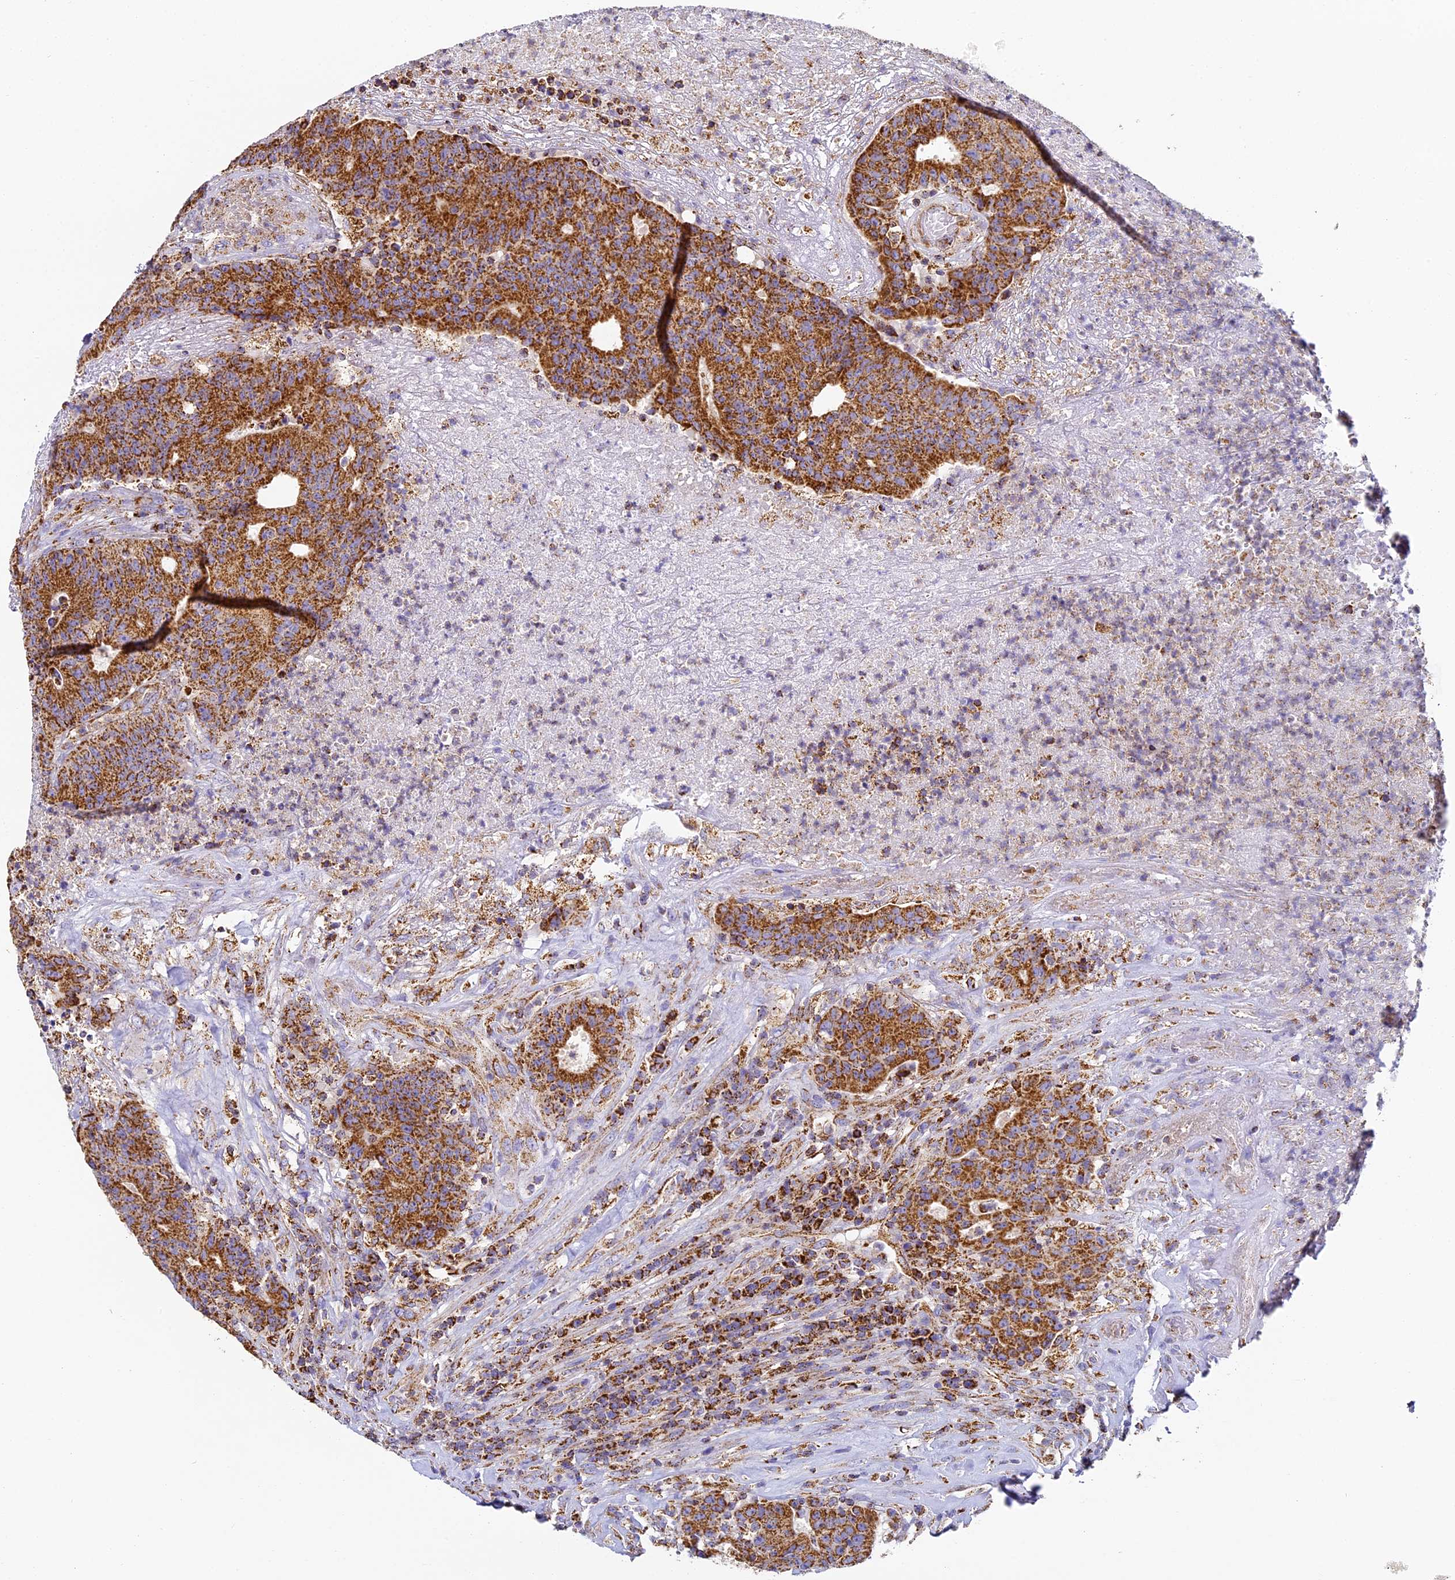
{"staining": {"intensity": "moderate", "quantity": ">75%", "location": "cytoplasmic/membranous"}, "tissue": "colorectal cancer", "cell_type": "Tumor cells", "image_type": "cancer", "snomed": [{"axis": "morphology", "description": "Adenocarcinoma, NOS"}, {"axis": "topography", "description": "Colon"}], "caption": "A photomicrograph of human colorectal adenocarcinoma stained for a protein shows moderate cytoplasmic/membranous brown staining in tumor cells. (brown staining indicates protein expression, while blue staining denotes nuclei).", "gene": "STK17A", "patient": {"sex": "female", "age": 75}}